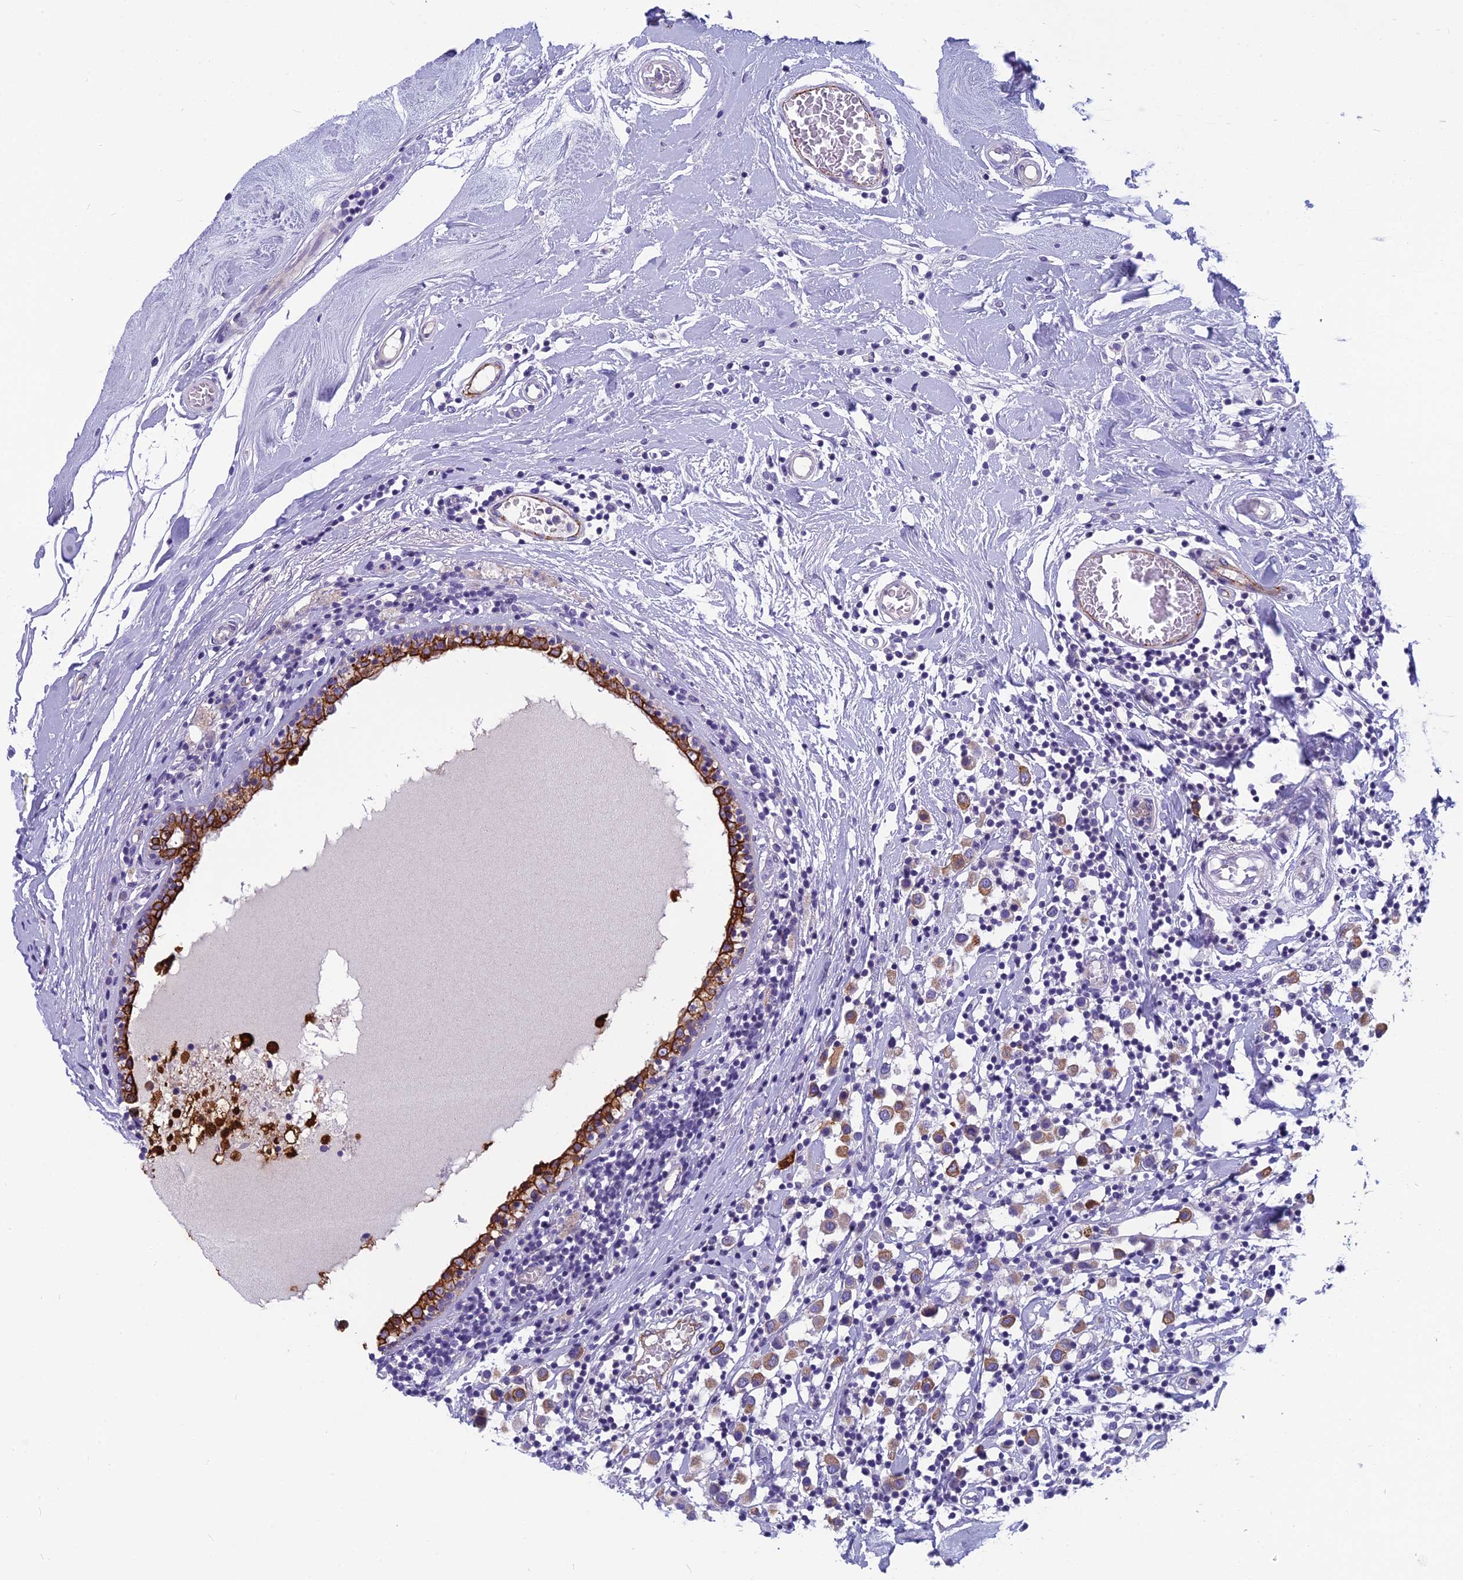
{"staining": {"intensity": "moderate", "quantity": ">75%", "location": "cytoplasmic/membranous"}, "tissue": "breast cancer", "cell_type": "Tumor cells", "image_type": "cancer", "snomed": [{"axis": "morphology", "description": "Duct carcinoma"}, {"axis": "topography", "description": "Breast"}], "caption": "Immunohistochemical staining of breast cancer (invasive ductal carcinoma) exhibits medium levels of moderate cytoplasmic/membranous protein expression in about >75% of tumor cells.", "gene": "RBM41", "patient": {"sex": "female", "age": 61}}